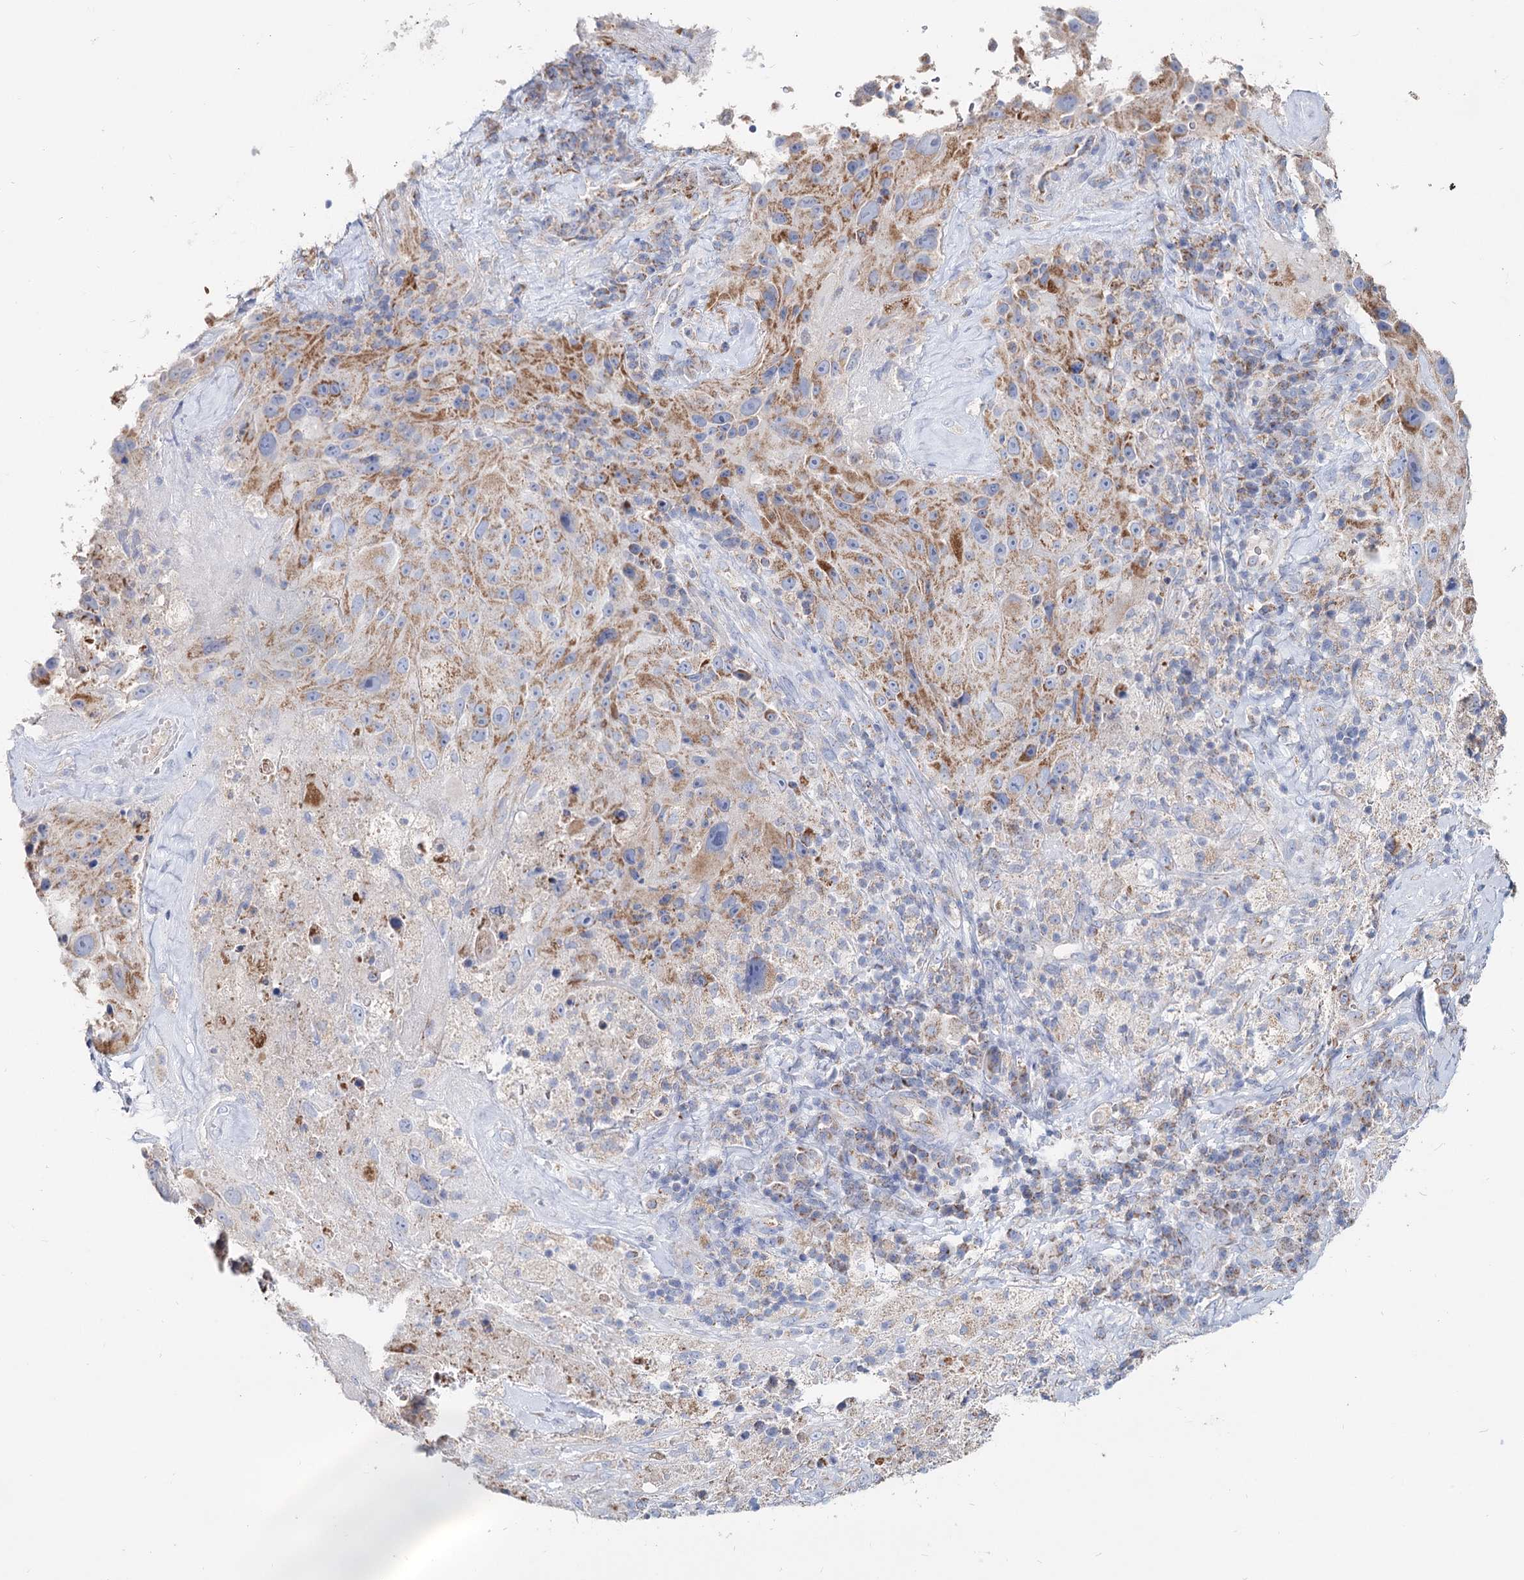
{"staining": {"intensity": "moderate", "quantity": ">75%", "location": "cytoplasmic/membranous"}, "tissue": "melanoma", "cell_type": "Tumor cells", "image_type": "cancer", "snomed": [{"axis": "morphology", "description": "Malignant melanoma, Metastatic site"}, {"axis": "topography", "description": "Lymph node"}], "caption": "About >75% of tumor cells in human malignant melanoma (metastatic site) reveal moderate cytoplasmic/membranous protein staining as visualized by brown immunohistochemical staining.", "gene": "MCCC2", "patient": {"sex": "male", "age": 62}}